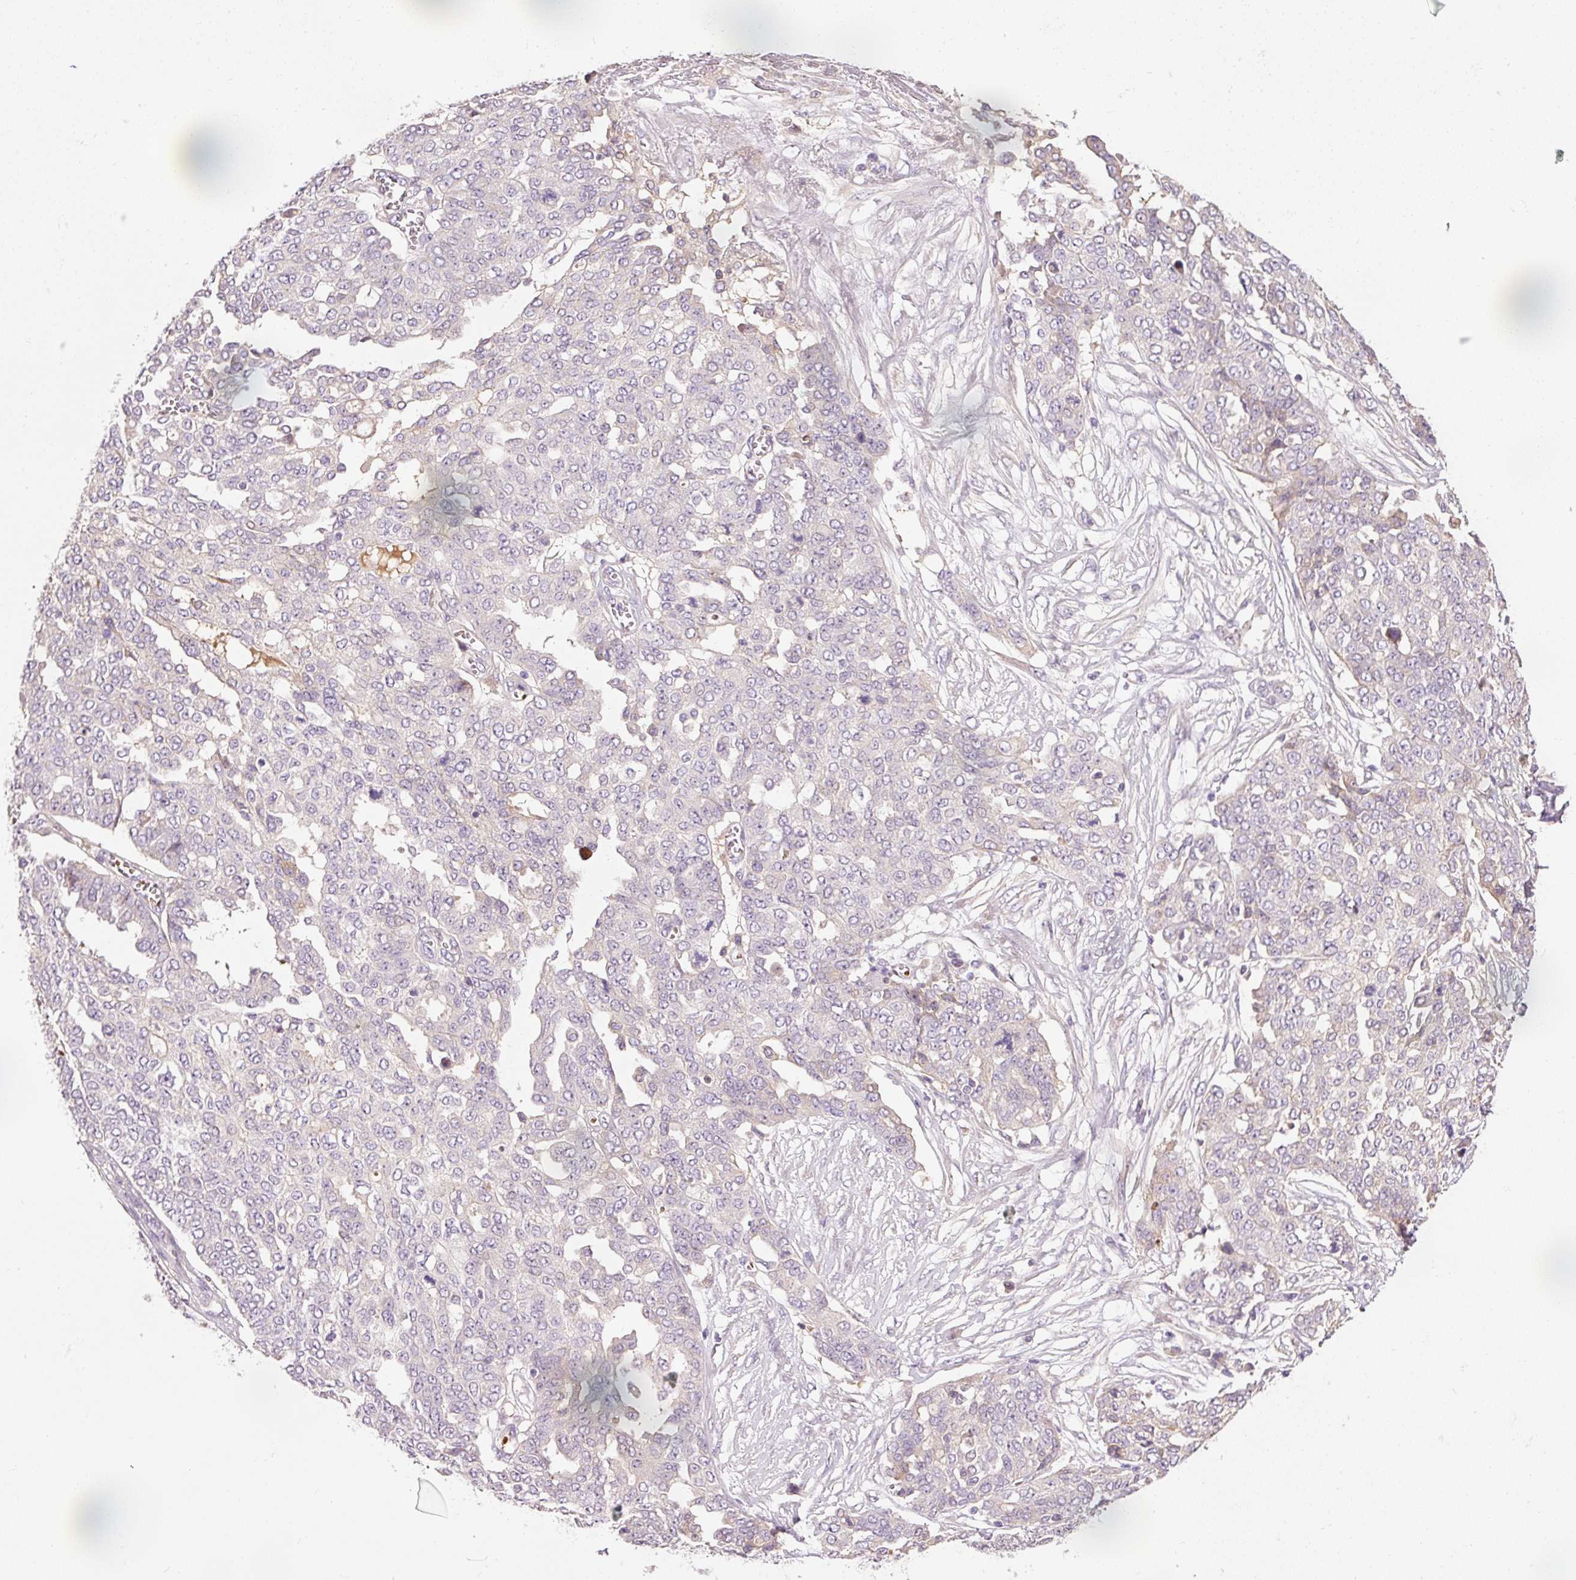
{"staining": {"intensity": "negative", "quantity": "none", "location": "none"}, "tissue": "ovarian cancer", "cell_type": "Tumor cells", "image_type": "cancer", "snomed": [{"axis": "morphology", "description": "Cystadenocarcinoma, serous, NOS"}, {"axis": "topography", "description": "Soft tissue"}, {"axis": "topography", "description": "Ovary"}], "caption": "Immunohistochemistry (IHC) photomicrograph of neoplastic tissue: serous cystadenocarcinoma (ovarian) stained with DAB (3,3'-diaminobenzidine) exhibits no significant protein expression in tumor cells.", "gene": "CMTM8", "patient": {"sex": "female", "age": 57}}